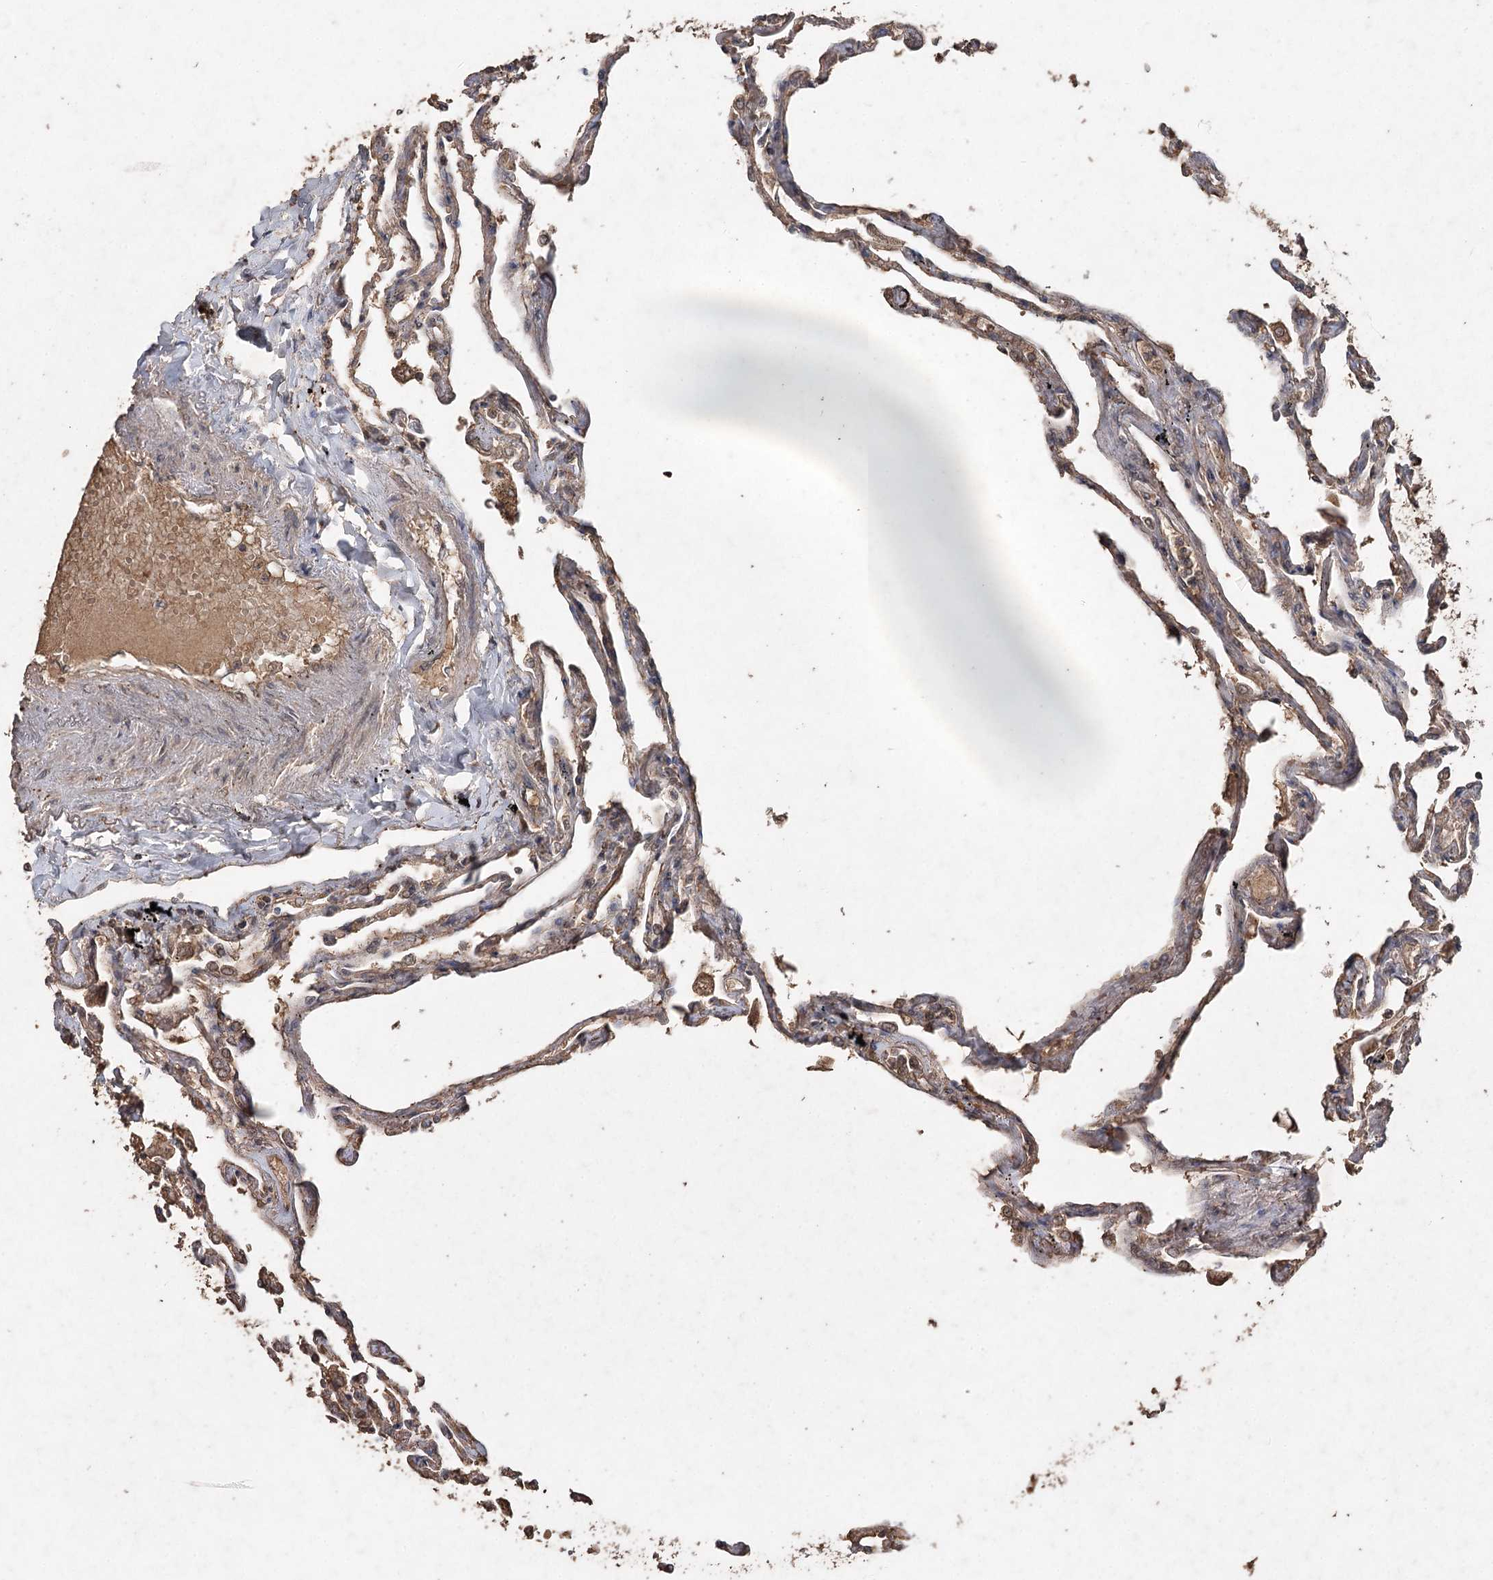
{"staining": {"intensity": "moderate", "quantity": ">75%", "location": "cytoplasmic/membranous,nuclear"}, "tissue": "lung", "cell_type": "Alveolar cells", "image_type": "normal", "snomed": [{"axis": "morphology", "description": "Normal tissue, NOS"}, {"axis": "topography", "description": "Lung"}], "caption": "A brown stain highlights moderate cytoplasmic/membranous,nuclear positivity of a protein in alveolar cells of unremarkable human lung. The staining was performed using DAB to visualize the protein expression in brown, while the nuclei were stained in blue with hematoxylin (Magnification: 20x).", "gene": "FBXO7", "patient": {"sex": "female", "age": 67}}